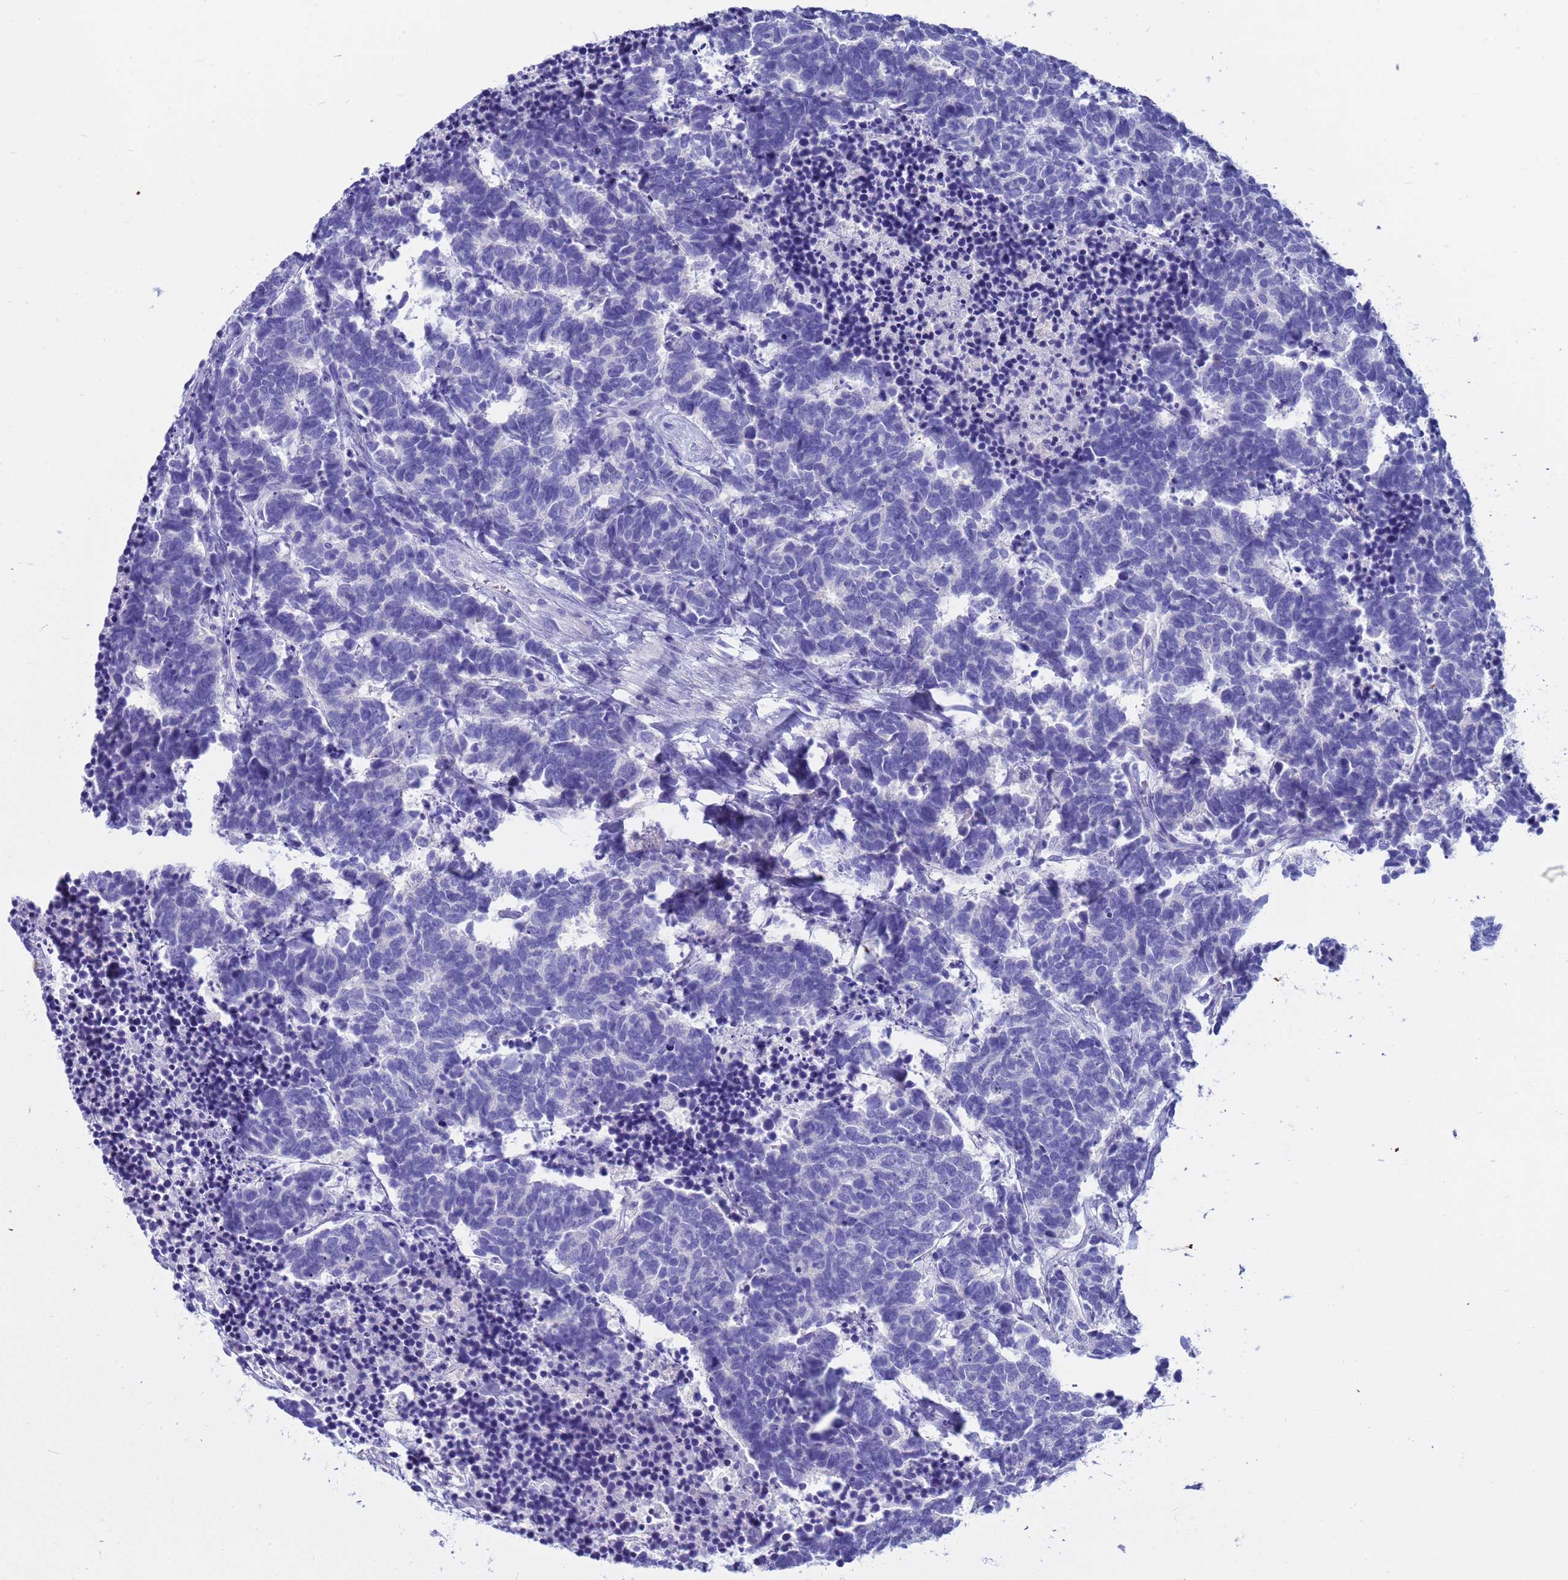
{"staining": {"intensity": "negative", "quantity": "none", "location": "none"}, "tissue": "carcinoid", "cell_type": "Tumor cells", "image_type": "cancer", "snomed": [{"axis": "morphology", "description": "Carcinoma, NOS"}, {"axis": "morphology", "description": "Carcinoid, malignant, NOS"}, {"axis": "topography", "description": "Urinary bladder"}], "caption": "A histopathology image of carcinoid stained for a protein demonstrates no brown staining in tumor cells. (DAB immunohistochemistry, high magnification).", "gene": "SYCN", "patient": {"sex": "male", "age": 57}}